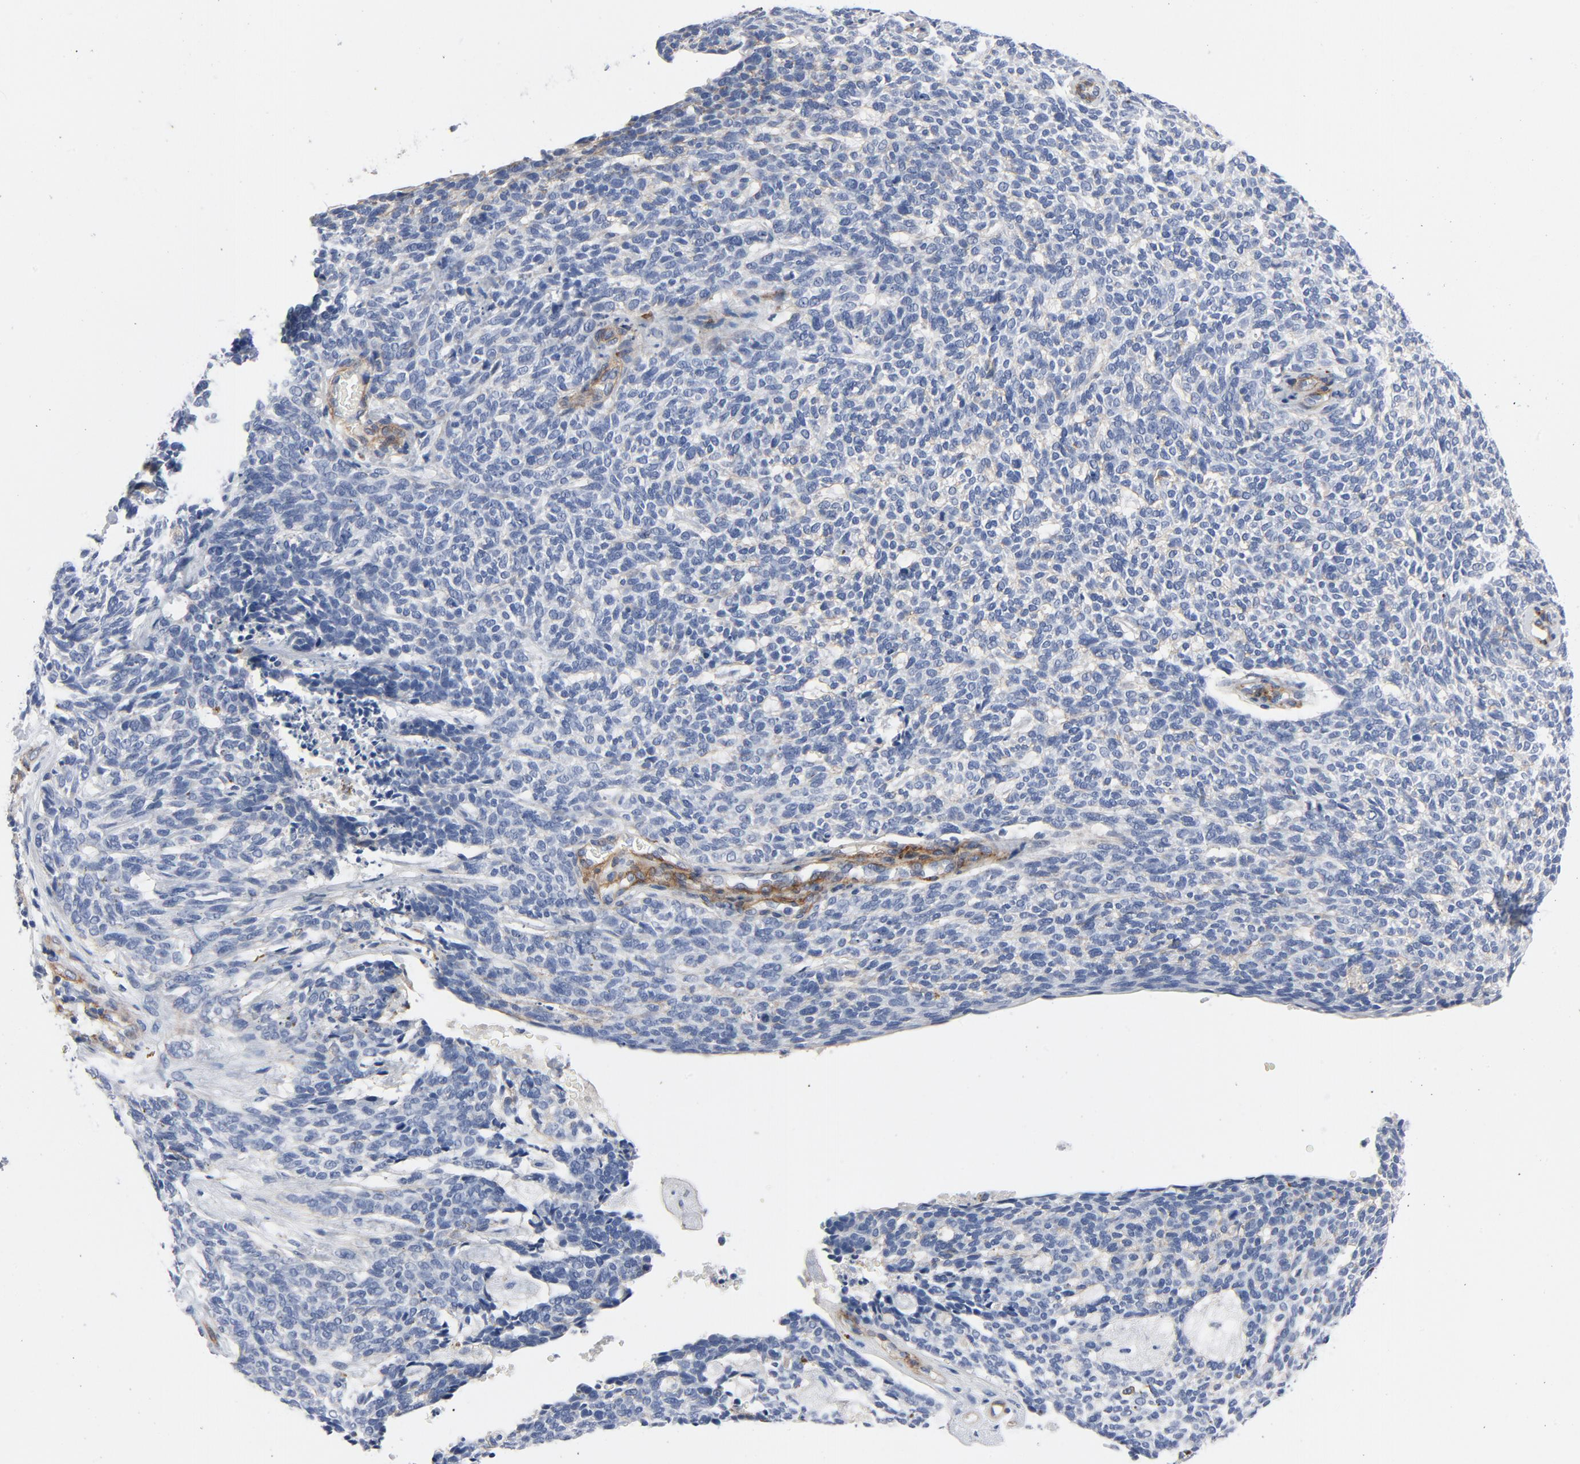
{"staining": {"intensity": "negative", "quantity": "none", "location": "none"}, "tissue": "skin cancer", "cell_type": "Tumor cells", "image_type": "cancer", "snomed": [{"axis": "morphology", "description": "Normal tissue, NOS"}, {"axis": "morphology", "description": "Basal cell carcinoma"}, {"axis": "topography", "description": "Skin"}], "caption": "Tumor cells show no significant protein expression in skin cancer (basal cell carcinoma).", "gene": "LAMC1", "patient": {"sex": "male", "age": 87}}